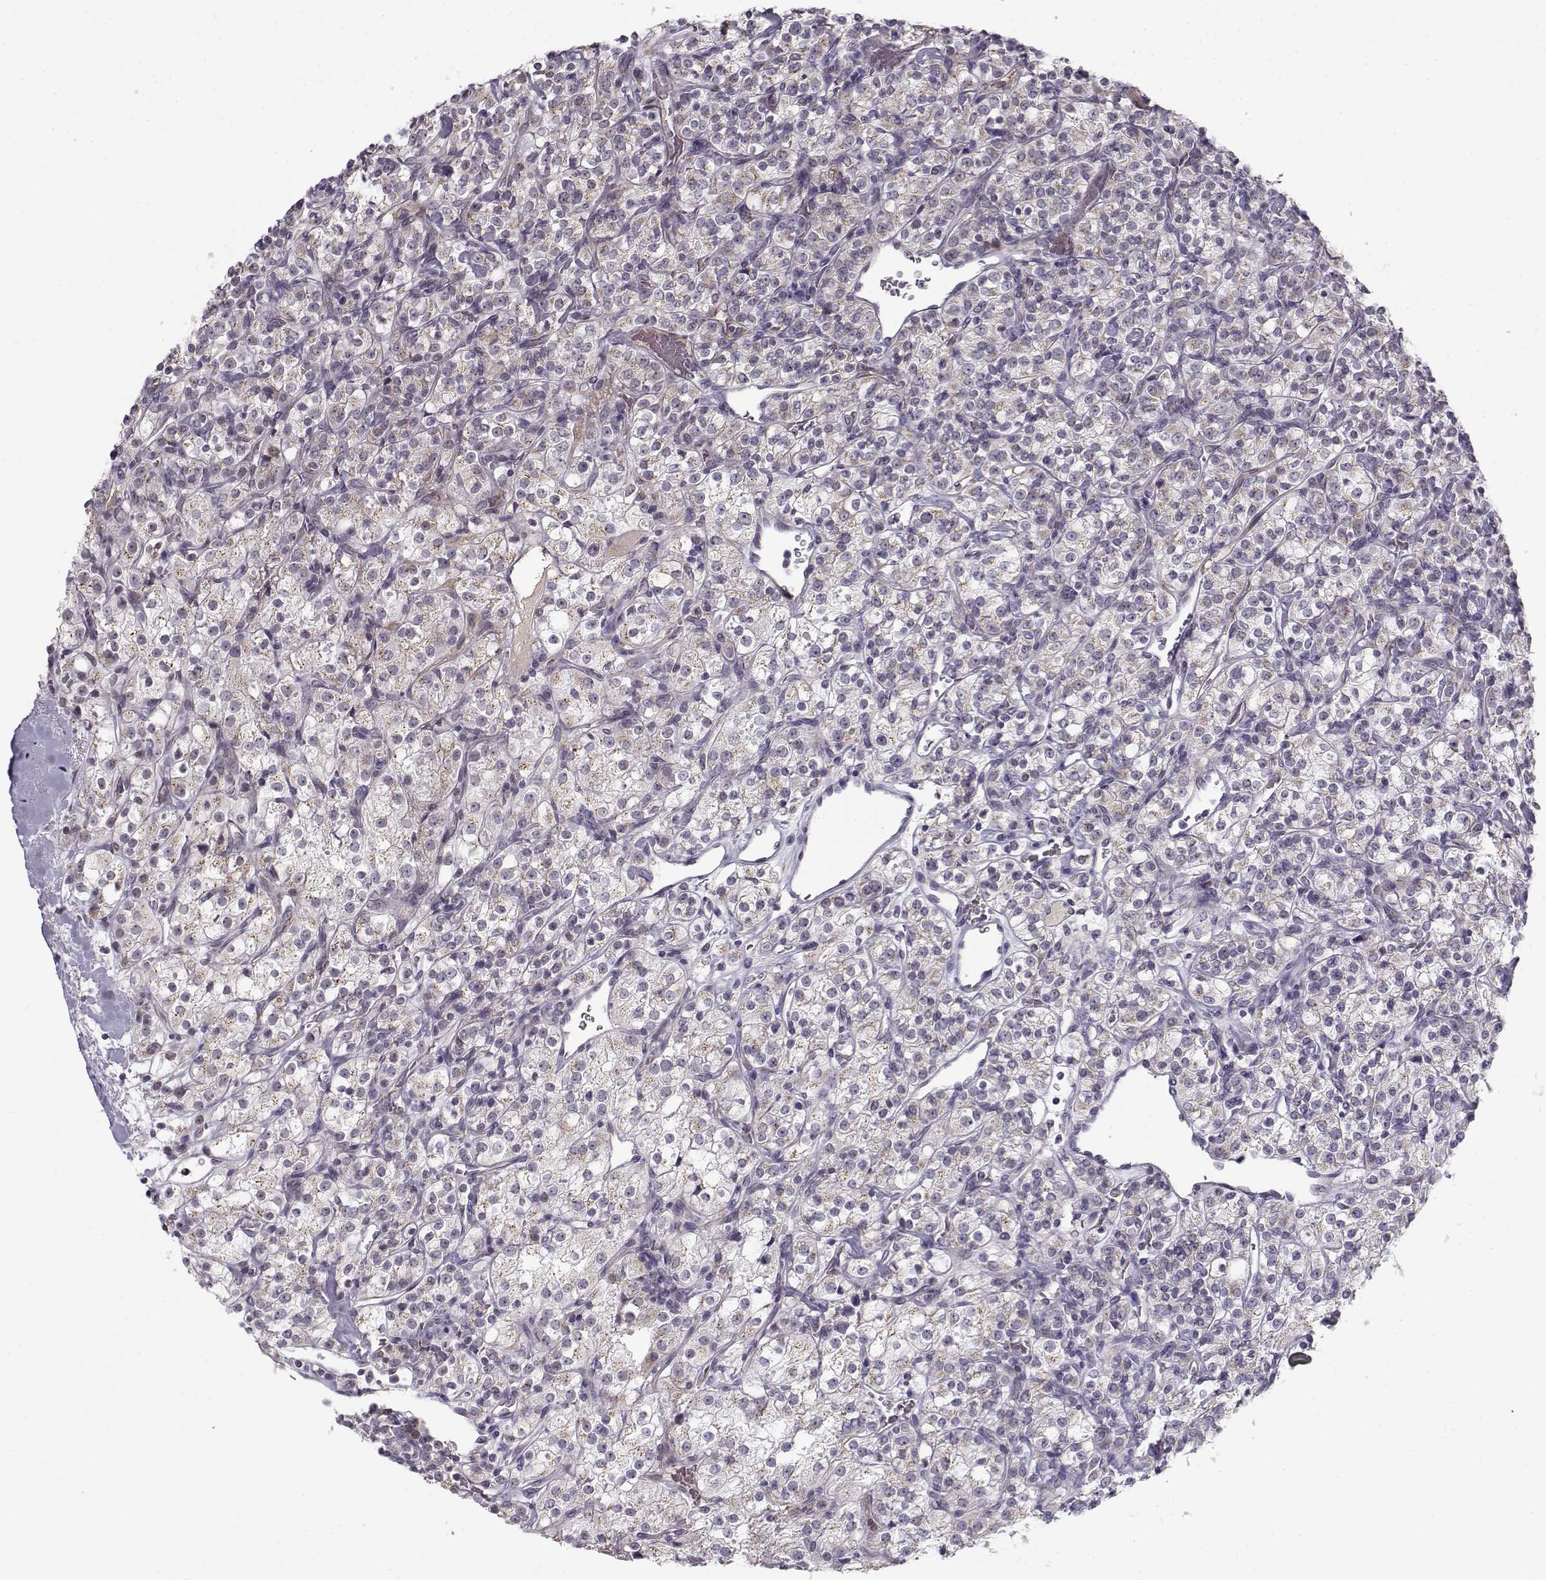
{"staining": {"intensity": "weak", "quantity": "<25%", "location": "cytoplasmic/membranous"}, "tissue": "renal cancer", "cell_type": "Tumor cells", "image_type": "cancer", "snomed": [{"axis": "morphology", "description": "Adenocarcinoma, NOS"}, {"axis": "topography", "description": "Kidney"}], "caption": "Adenocarcinoma (renal) was stained to show a protein in brown. There is no significant positivity in tumor cells. The staining was performed using DAB to visualize the protein expression in brown, while the nuclei were stained in blue with hematoxylin (Magnification: 20x).", "gene": "SLC4A5", "patient": {"sex": "male", "age": 77}}